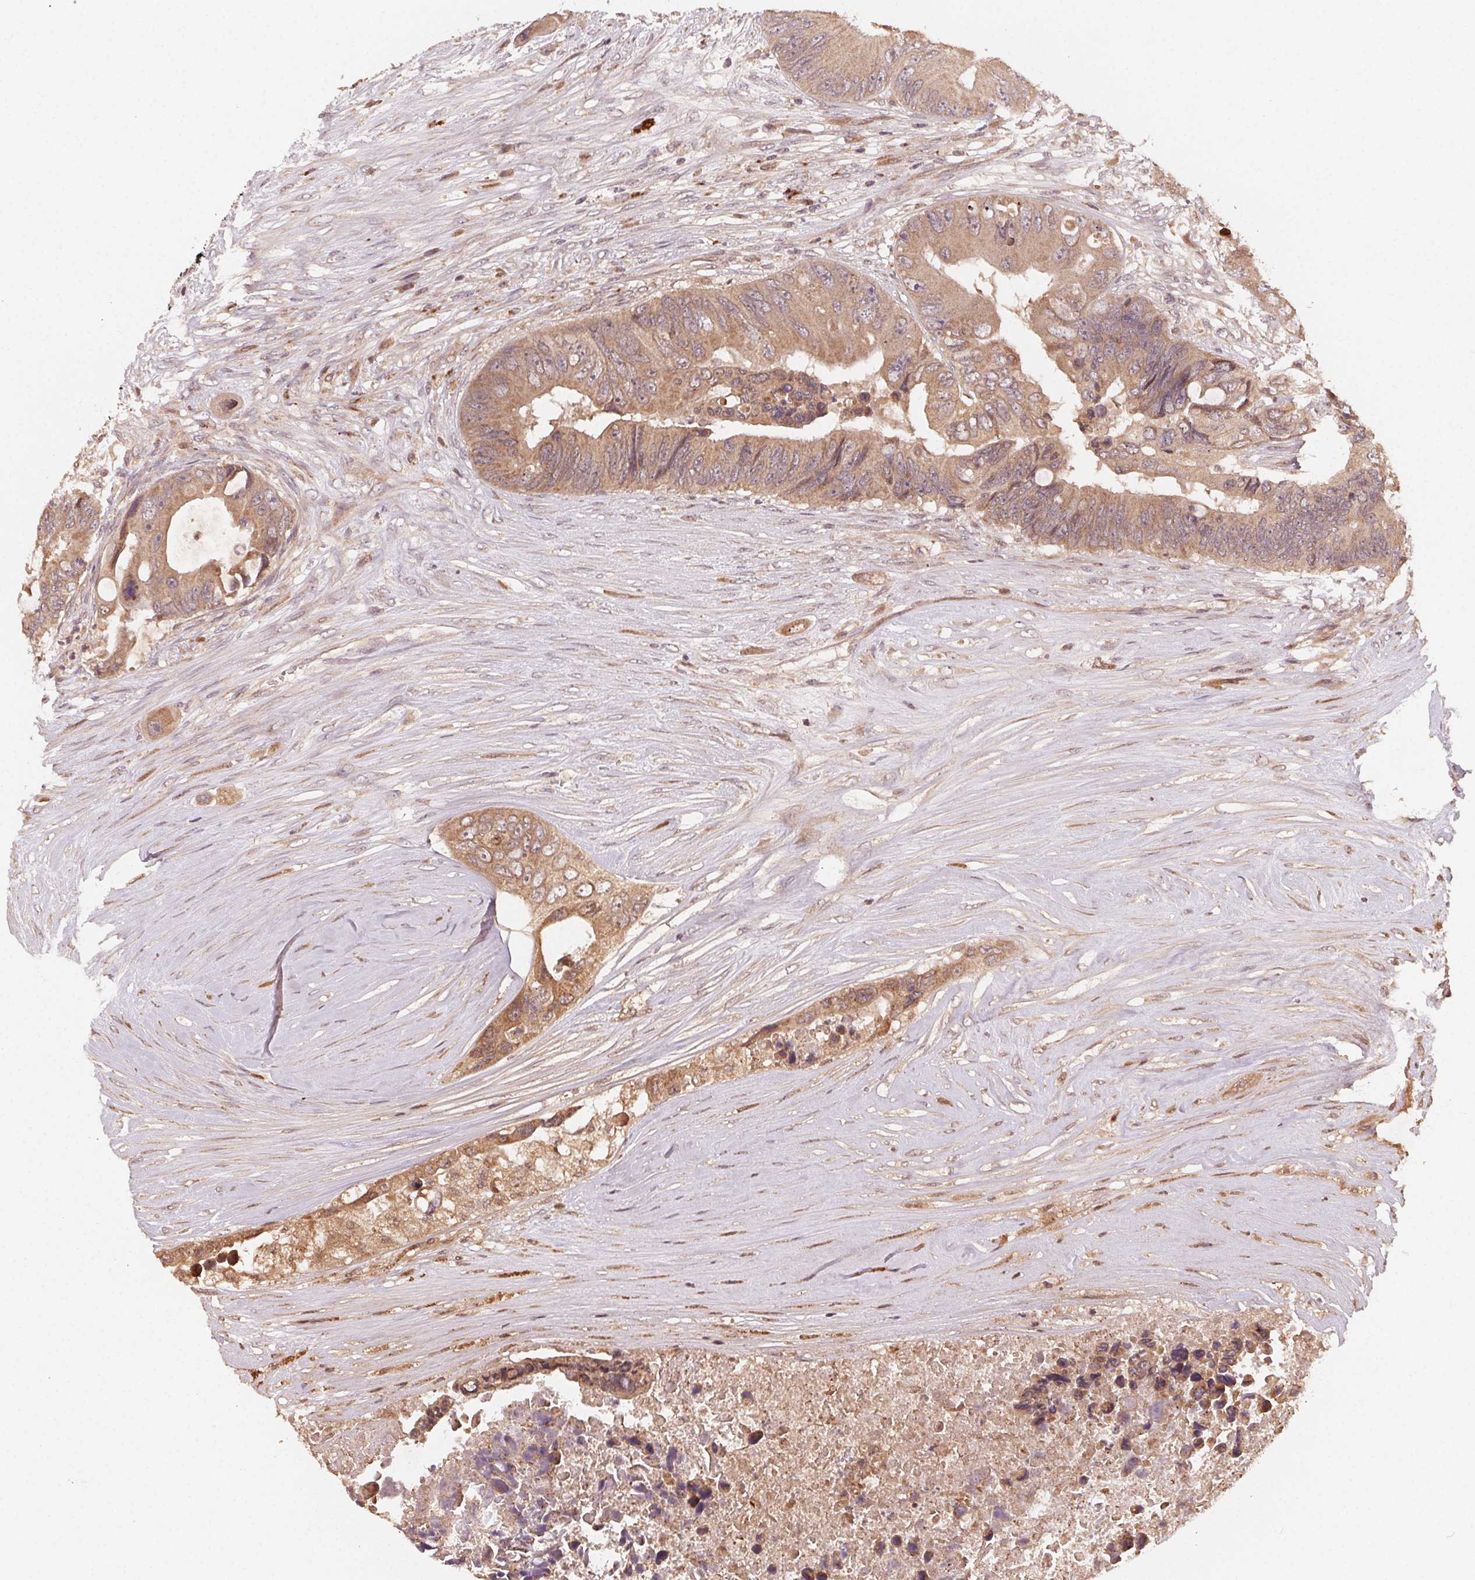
{"staining": {"intensity": "moderate", "quantity": ">75%", "location": "cytoplasmic/membranous"}, "tissue": "colorectal cancer", "cell_type": "Tumor cells", "image_type": "cancer", "snomed": [{"axis": "morphology", "description": "Adenocarcinoma, NOS"}, {"axis": "topography", "description": "Colon"}], "caption": "There is medium levels of moderate cytoplasmic/membranous expression in tumor cells of colorectal cancer, as demonstrated by immunohistochemical staining (brown color).", "gene": "WBP2", "patient": {"sex": "female", "age": 48}}